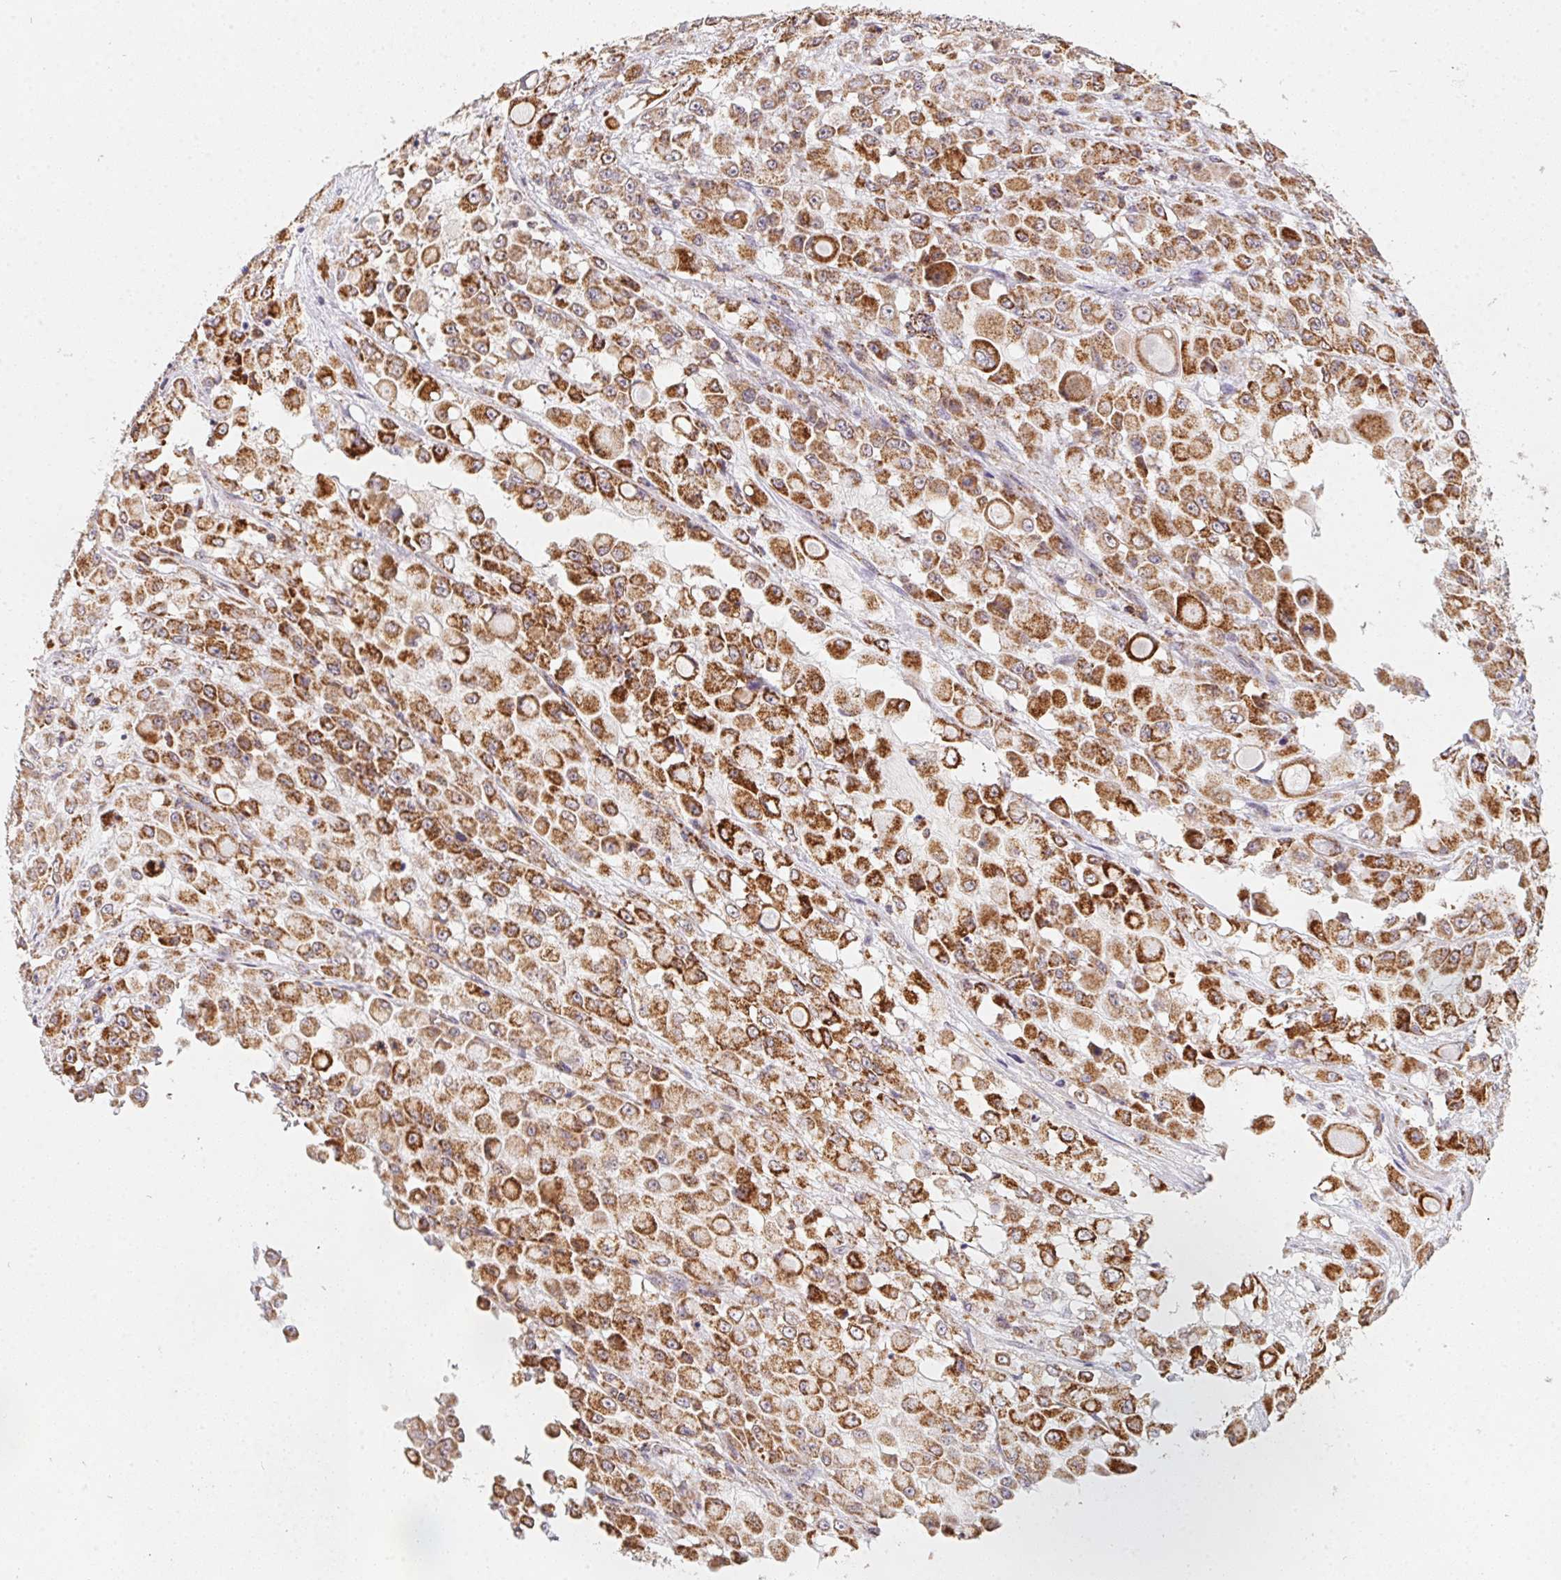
{"staining": {"intensity": "strong", "quantity": ">75%", "location": "cytoplasmic/membranous"}, "tissue": "stomach cancer", "cell_type": "Tumor cells", "image_type": "cancer", "snomed": [{"axis": "morphology", "description": "Adenocarcinoma, NOS"}, {"axis": "topography", "description": "Stomach"}], "caption": "Immunohistochemical staining of stomach adenocarcinoma shows high levels of strong cytoplasmic/membranous protein positivity in about >75% of tumor cells.", "gene": "NDUFS6", "patient": {"sex": "female", "age": 76}}